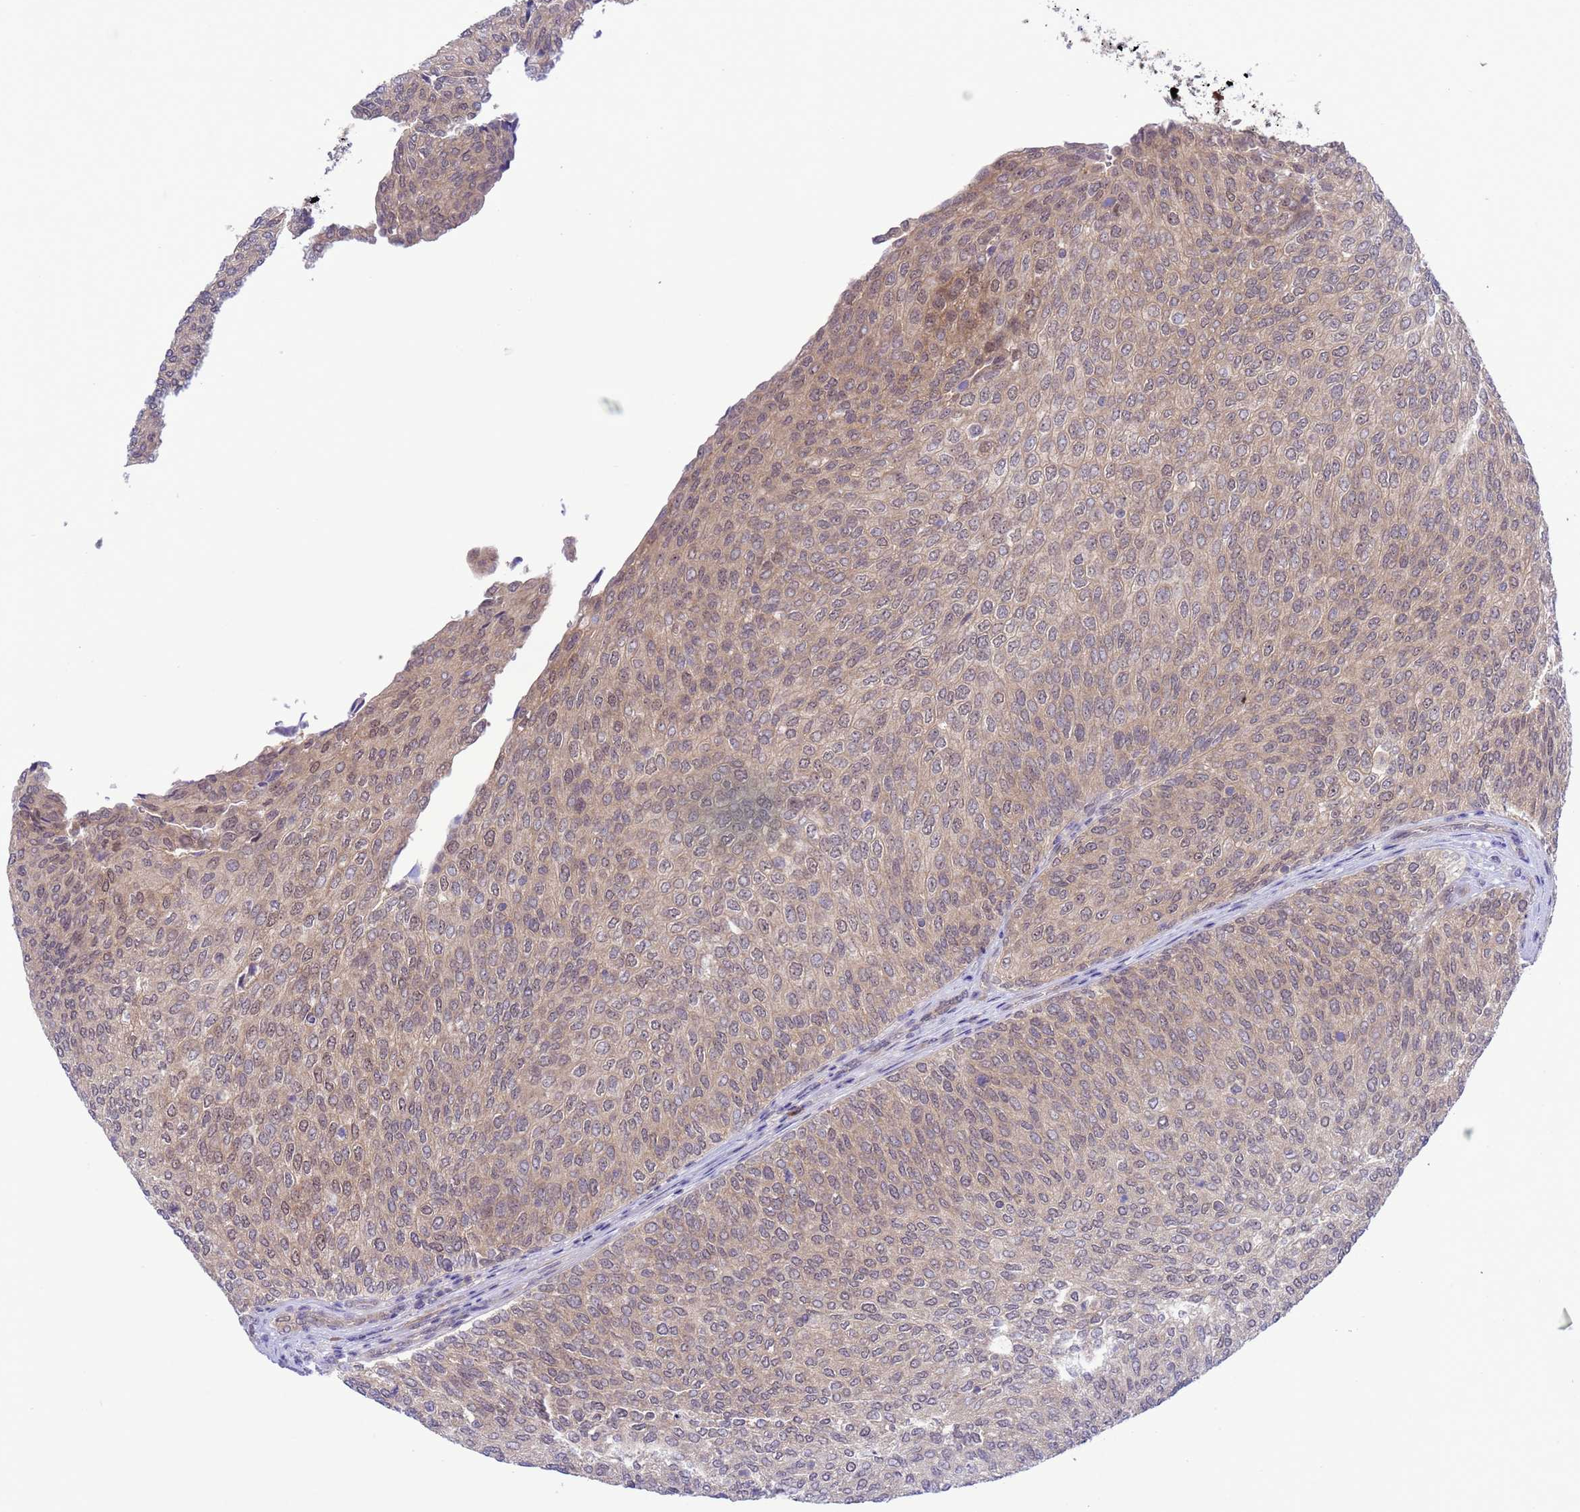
{"staining": {"intensity": "weak", "quantity": ">75%", "location": "cytoplasmic/membranous,nuclear"}, "tissue": "urothelial cancer", "cell_type": "Tumor cells", "image_type": "cancer", "snomed": [{"axis": "morphology", "description": "Urothelial carcinoma, Low grade"}, {"axis": "topography", "description": "Urinary bladder"}], "caption": "Protein staining reveals weak cytoplasmic/membranous and nuclear expression in about >75% of tumor cells in low-grade urothelial carcinoma. The protein of interest is shown in brown color, while the nuclei are stained blue.", "gene": "ZNF461", "patient": {"sex": "female", "age": 79}}